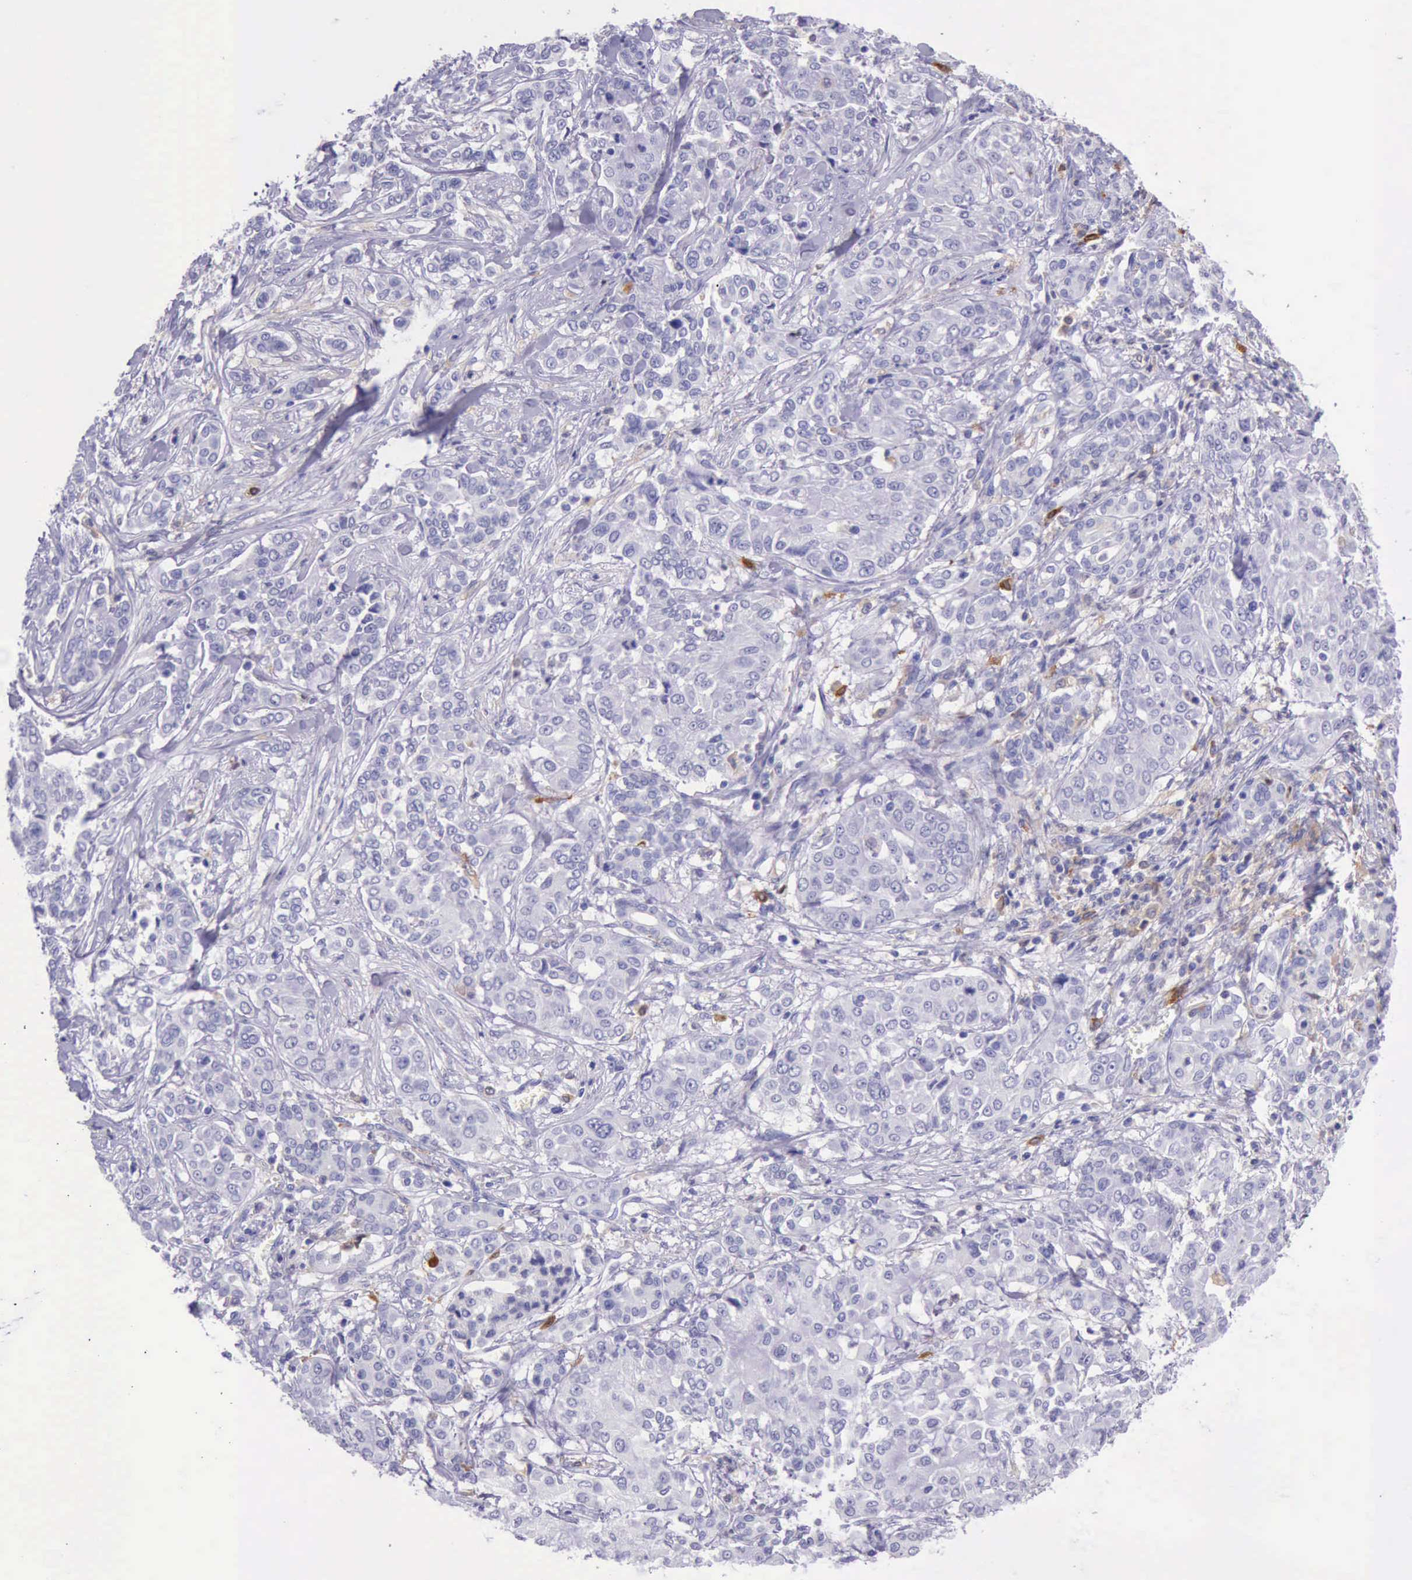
{"staining": {"intensity": "negative", "quantity": "none", "location": "none"}, "tissue": "pancreatic cancer", "cell_type": "Tumor cells", "image_type": "cancer", "snomed": [{"axis": "morphology", "description": "Adenocarcinoma, NOS"}, {"axis": "topography", "description": "Pancreas"}], "caption": "Protein analysis of adenocarcinoma (pancreatic) shows no significant positivity in tumor cells.", "gene": "BTK", "patient": {"sex": "female", "age": 52}}